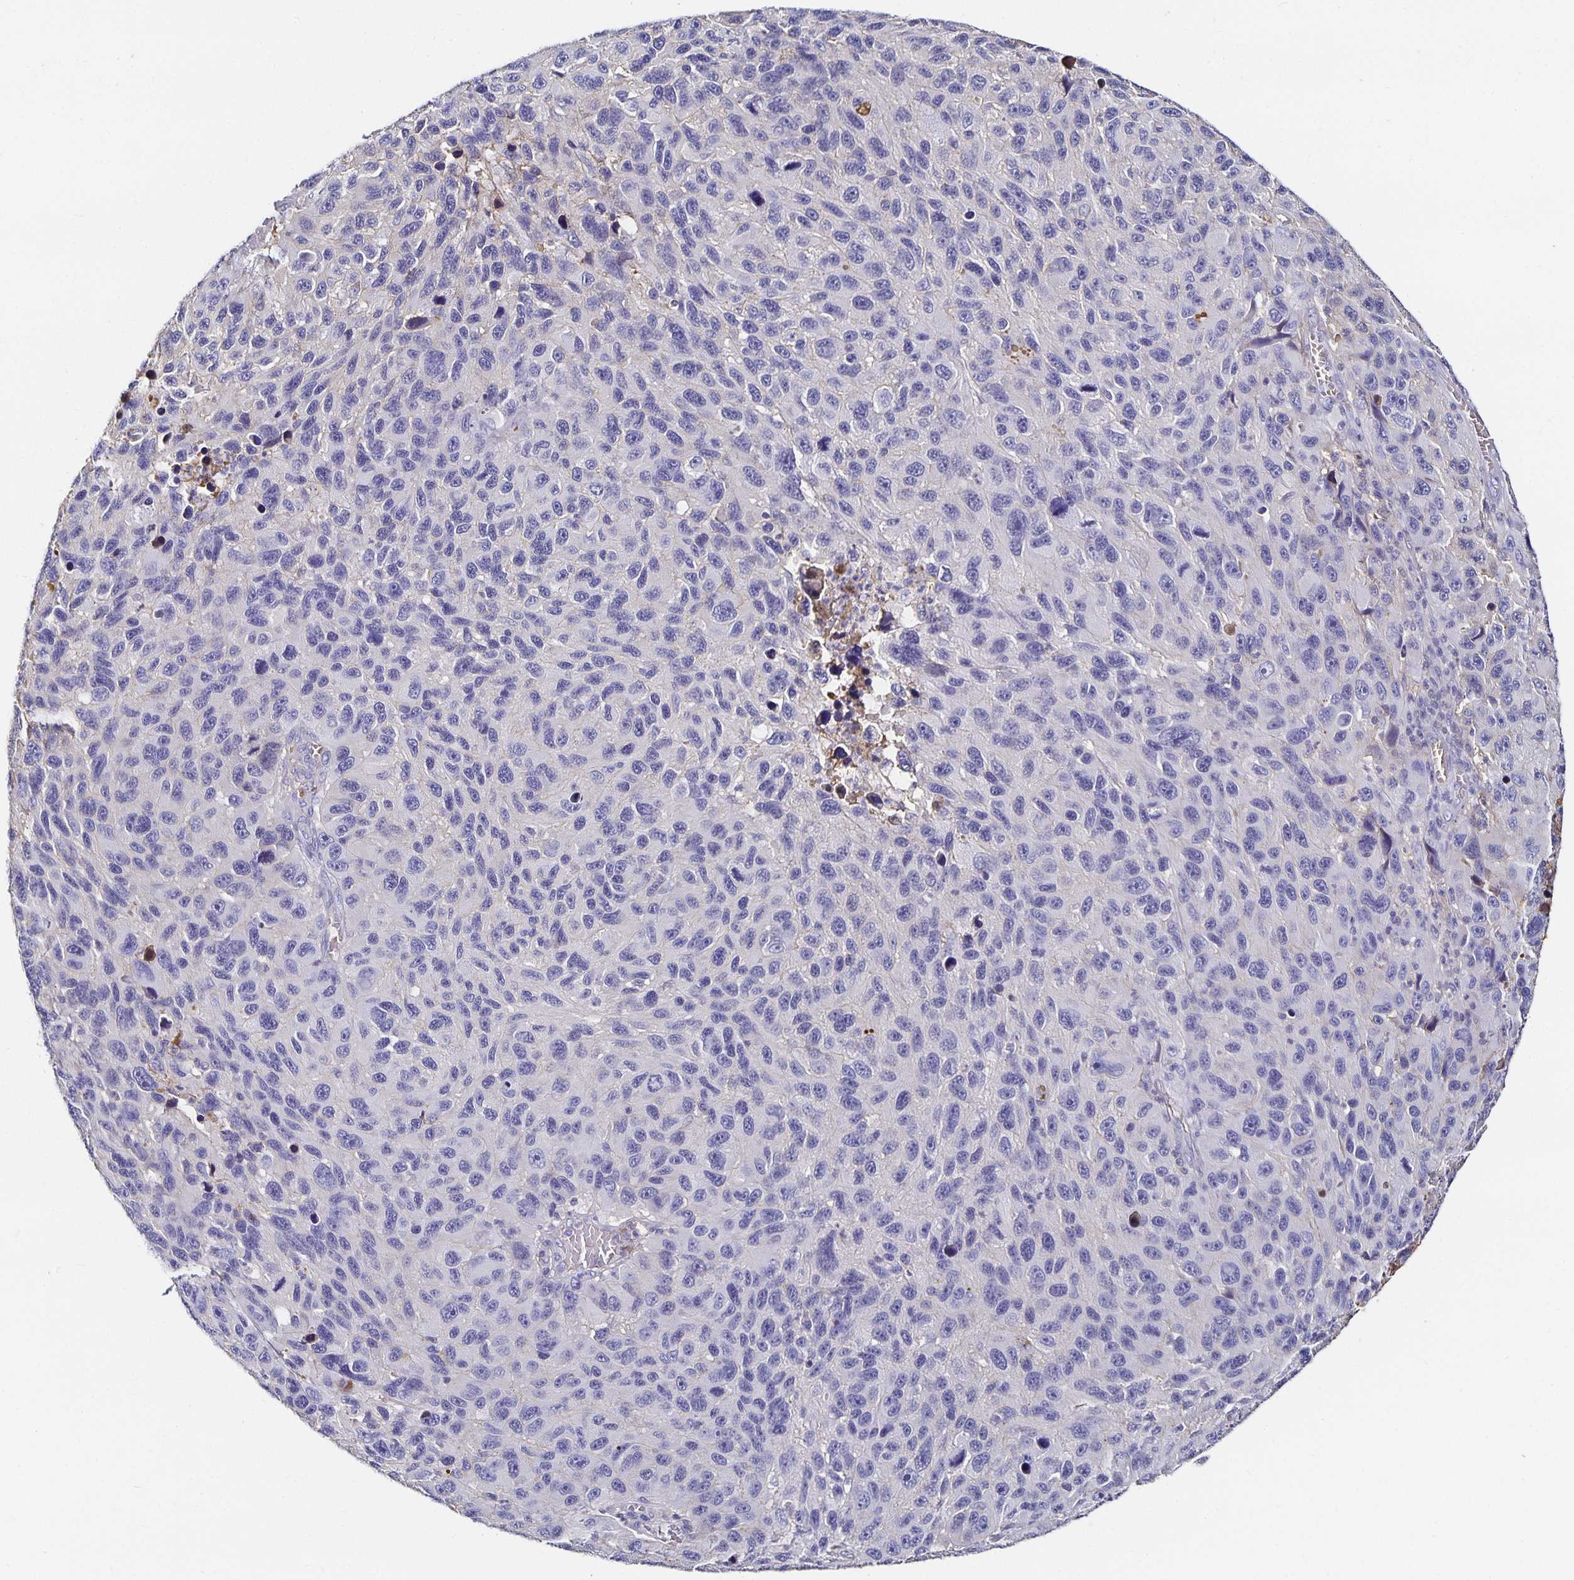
{"staining": {"intensity": "negative", "quantity": "none", "location": "none"}, "tissue": "melanoma", "cell_type": "Tumor cells", "image_type": "cancer", "snomed": [{"axis": "morphology", "description": "Malignant melanoma, NOS"}, {"axis": "topography", "description": "Skin"}], "caption": "Immunohistochemistry of human melanoma displays no staining in tumor cells.", "gene": "TTR", "patient": {"sex": "male", "age": 53}}